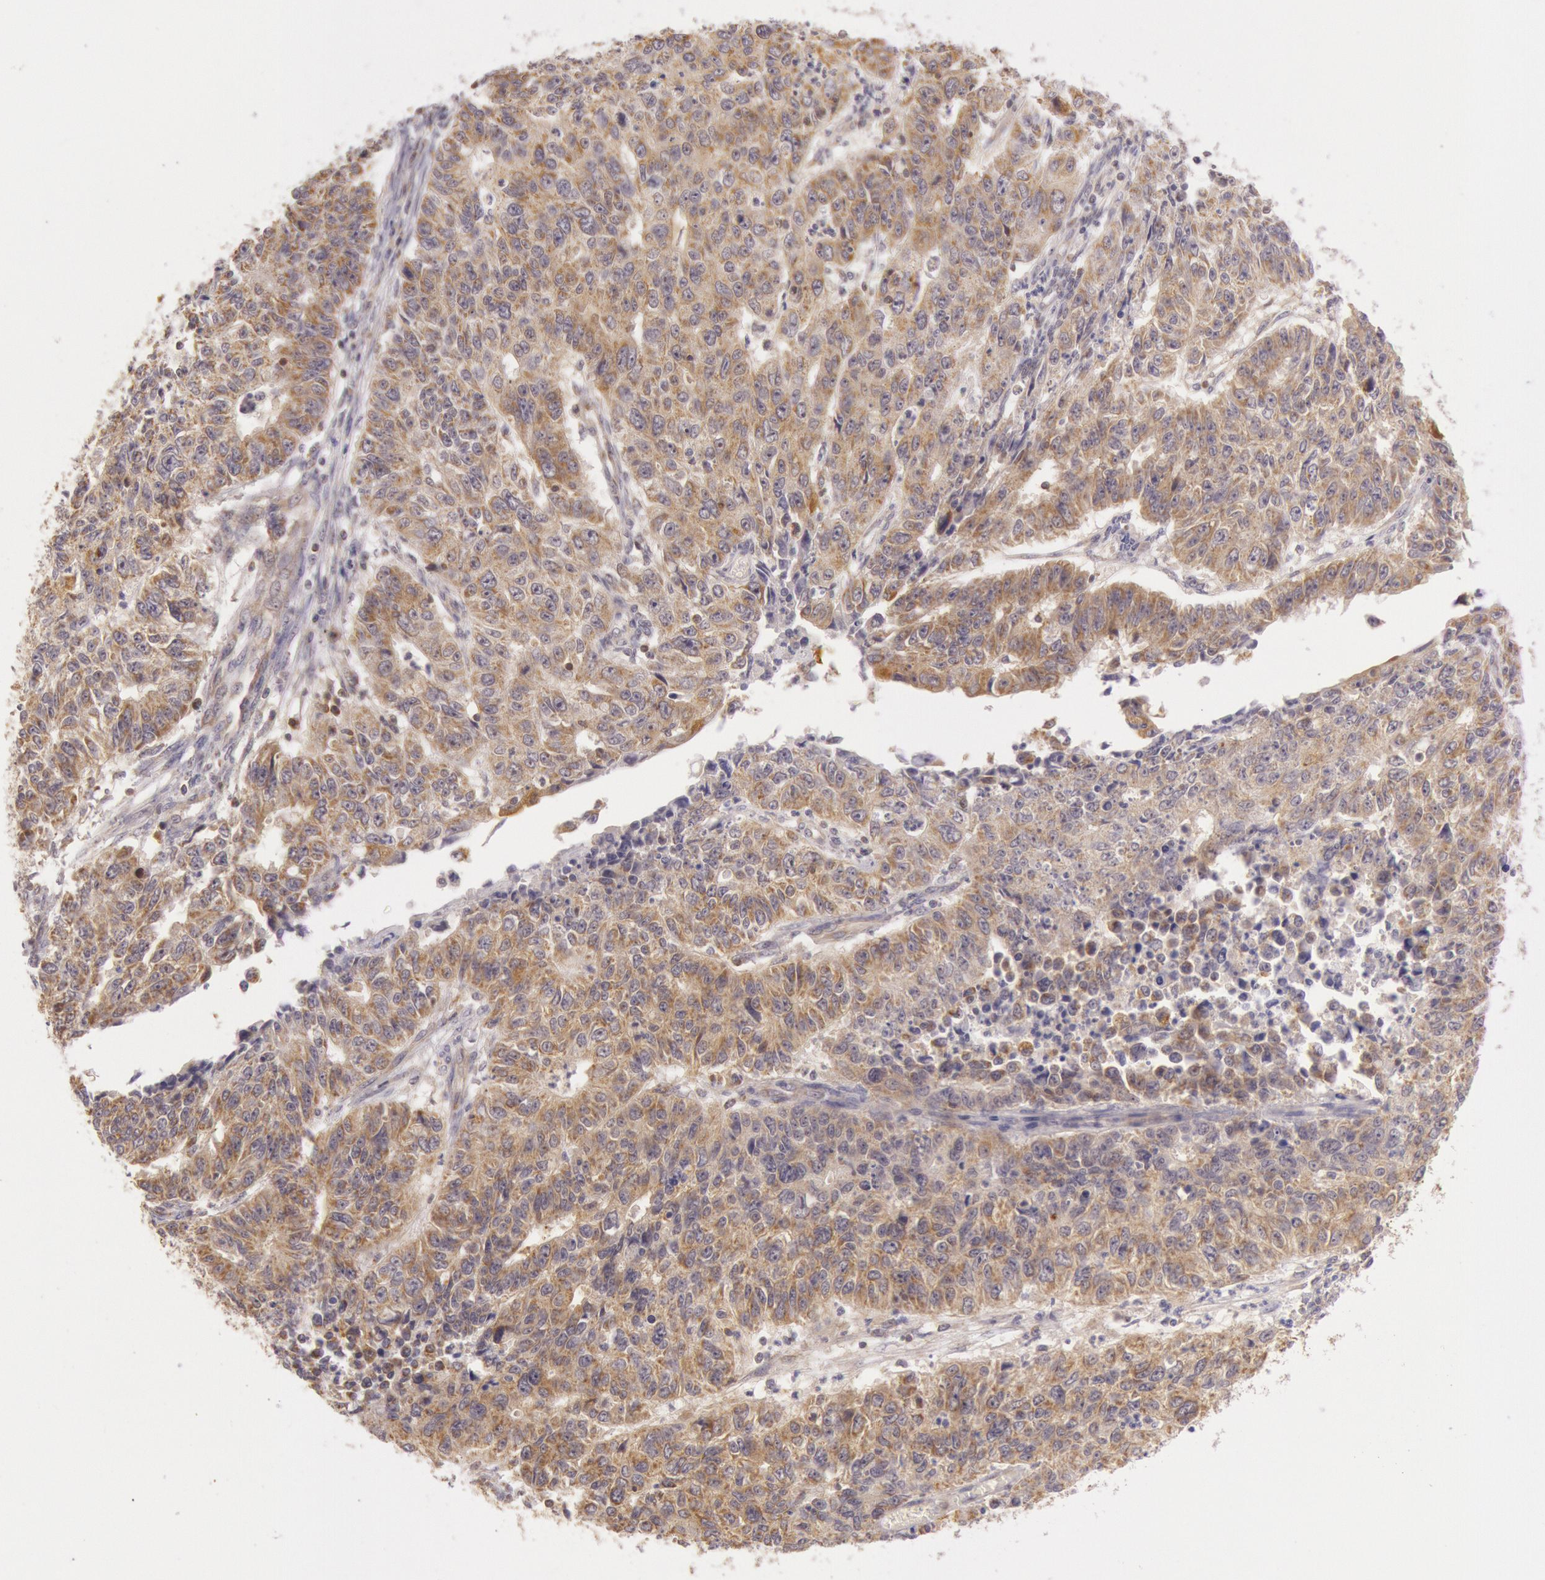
{"staining": {"intensity": "moderate", "quantity": ">75%", "location": "cytoplasmic/membranous"}, "tissue": "endometrial cancer", "cell_type": "Tumor cells", "image_type": "cancer", "snomed": [{"axis": "morphology", "description": "Adenocarcinoma, NOS"}, {"axis": "topography", "description": "Endometrium"}], "caption": "This is a photomicrograph of immunohistochemistry staining of adenocarcinoma (endometrial), which shows moderate positivity in the cytoplasmic/membranous of tumor cells.", "gene": "CDK16", "patient": {"sex": "female", "age": 42}}